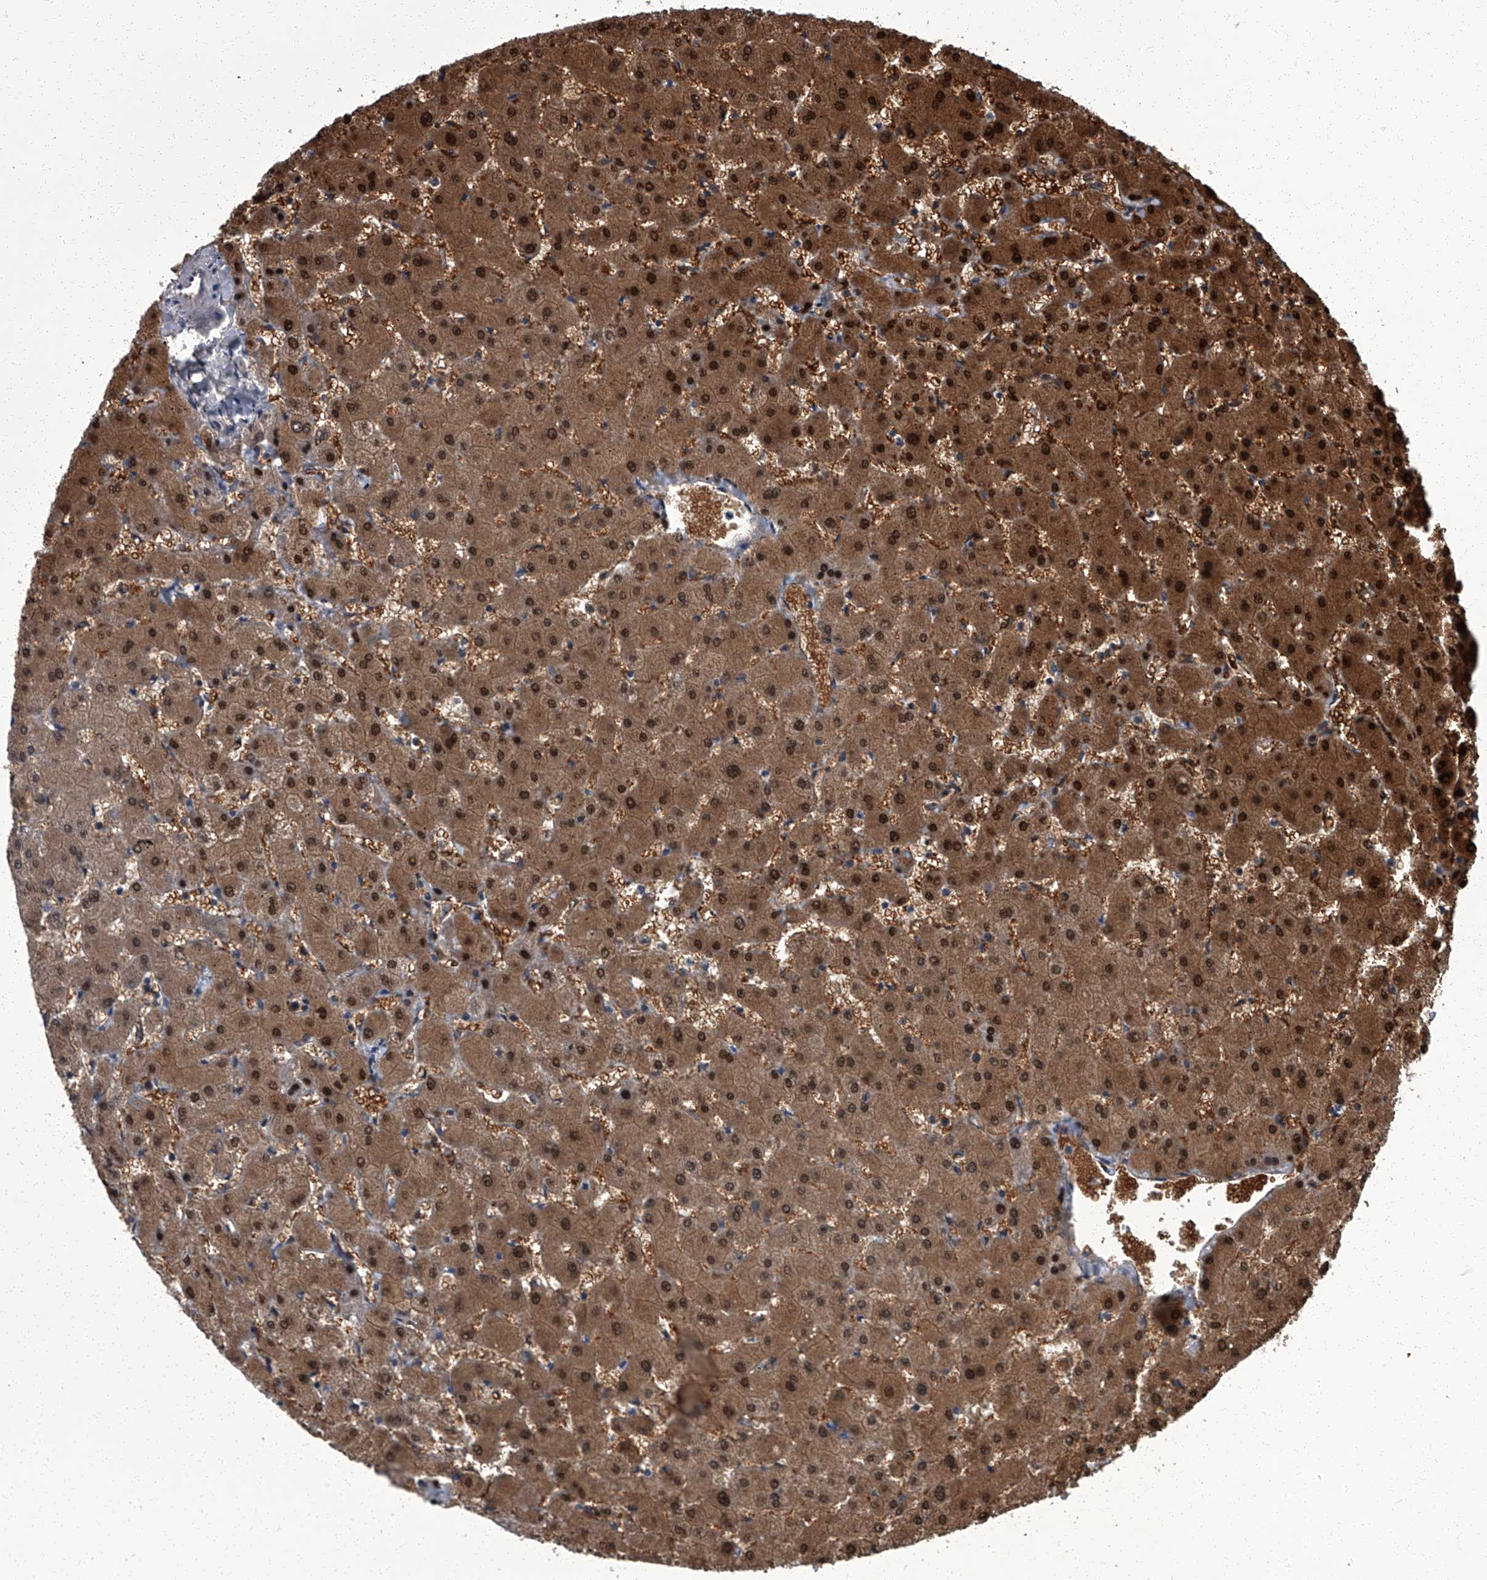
{"staining": {"intensity": "negative", "quantity": "none", "location": "none"}, "tissue": "liver", "cell_type": "Cholangiocytes", "image_type": "normal", "snomed": [{"axis": "morphology", "description": "Normal tissue, NOS"}, {"axis": "topography", "description": "Liver"}], "caption": "Immunohistochemistry (IHC) of normal liver displays no staining in cholangiocytes.", "gene": "ZNF274", "patient": {"sex": "female", "age": 63}}